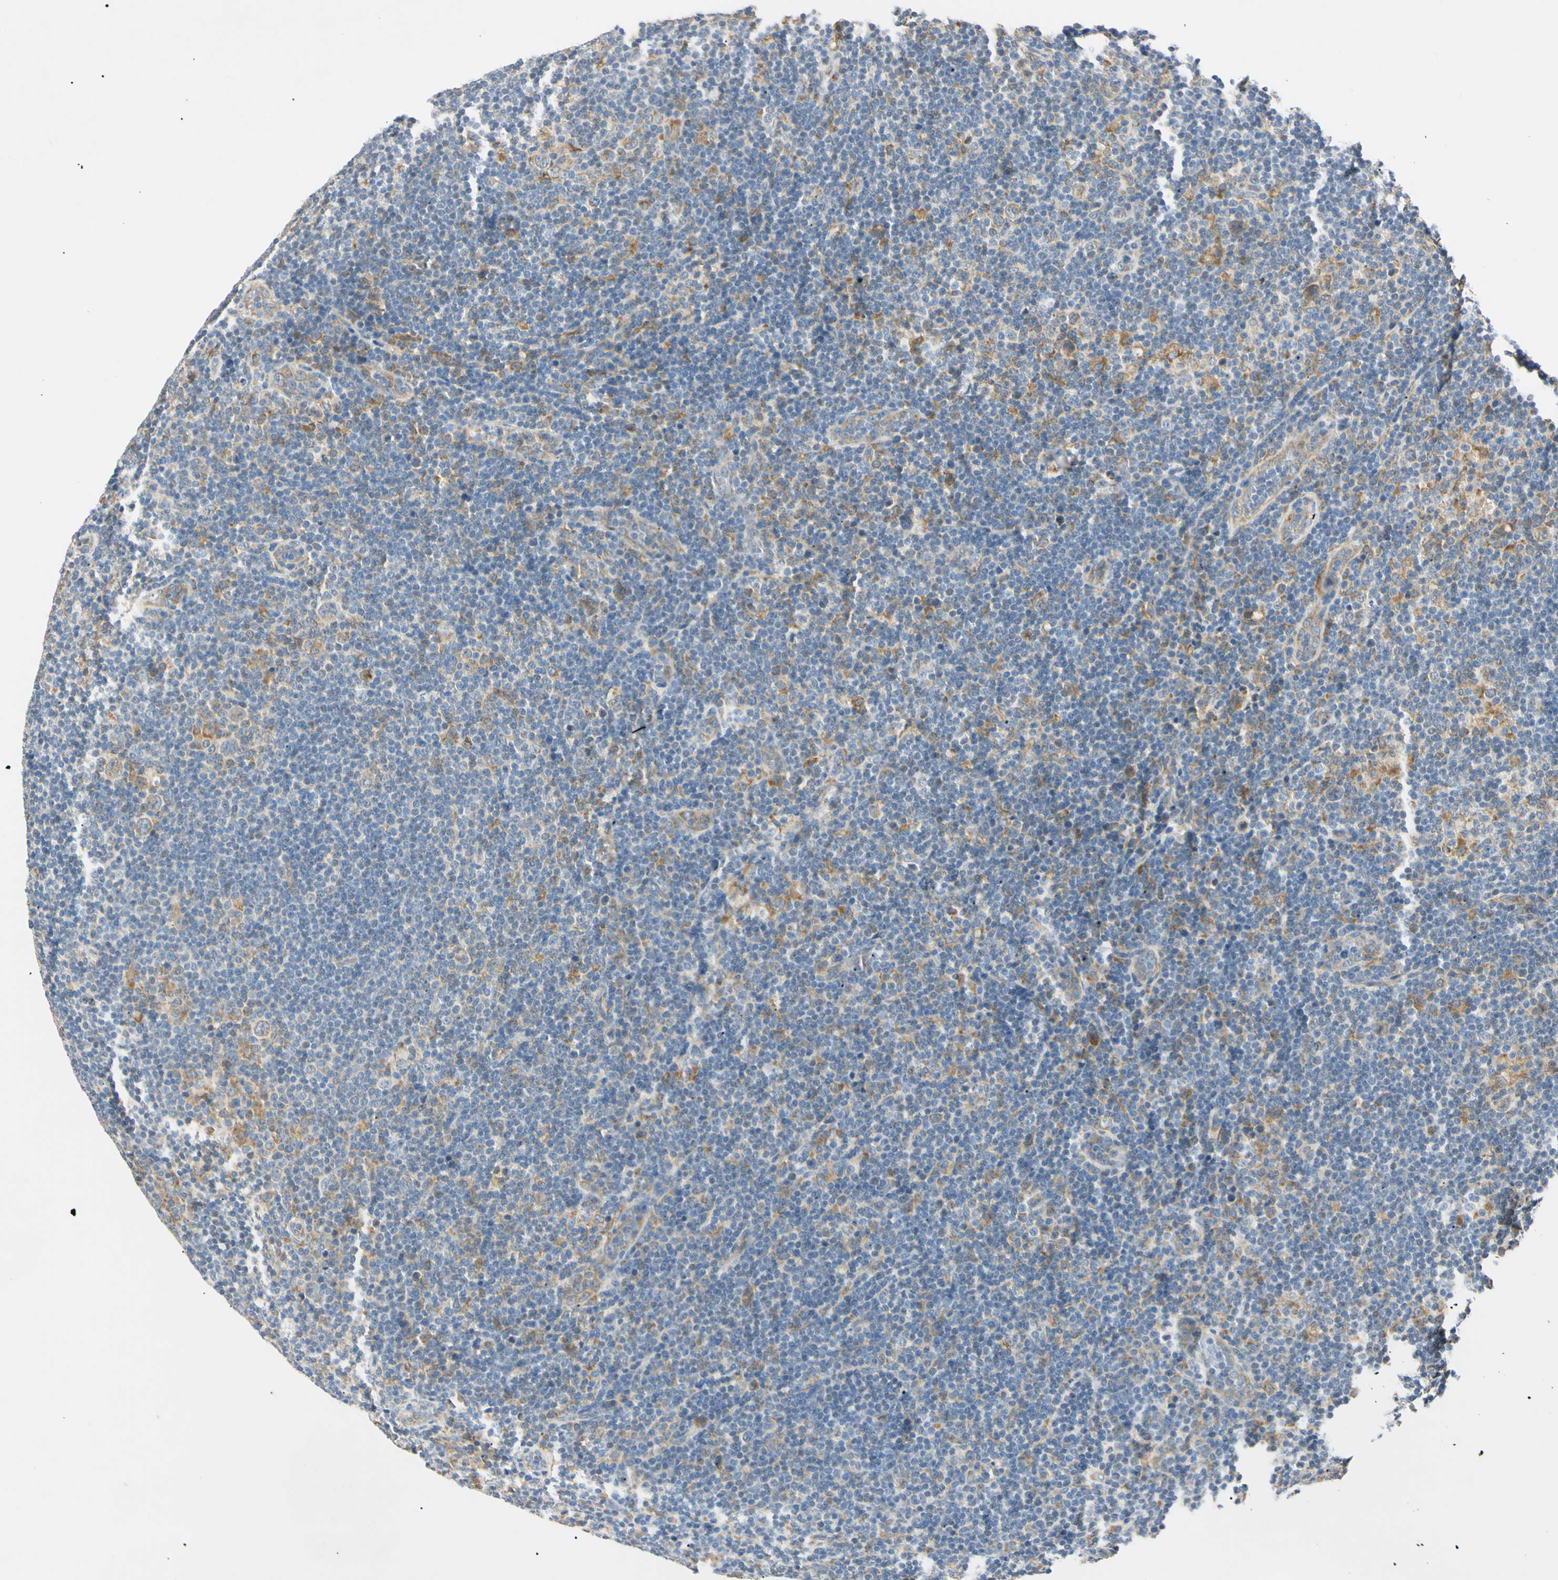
{"staining": {"intensity": "weak", "quantity": ">75%", "location": "cytoplasmic/membranous"}, "tissue": "lymphoma", "cell_type": "Tumor cells", "image_type": "cancer", "snomed": [{"axis": "morphology", "description": "Hodgkin's disease, NOS"}, {"axis": "topography", "description": "Lymph node"}], "caption": "Lymphoma stained for a protein (brown) shows weak cytoplasmic/membranous positive positivity in approximately >75% of tumor cells.", "gene": "DNAJB12", "patient": {"sex": "female", "age": 57}}